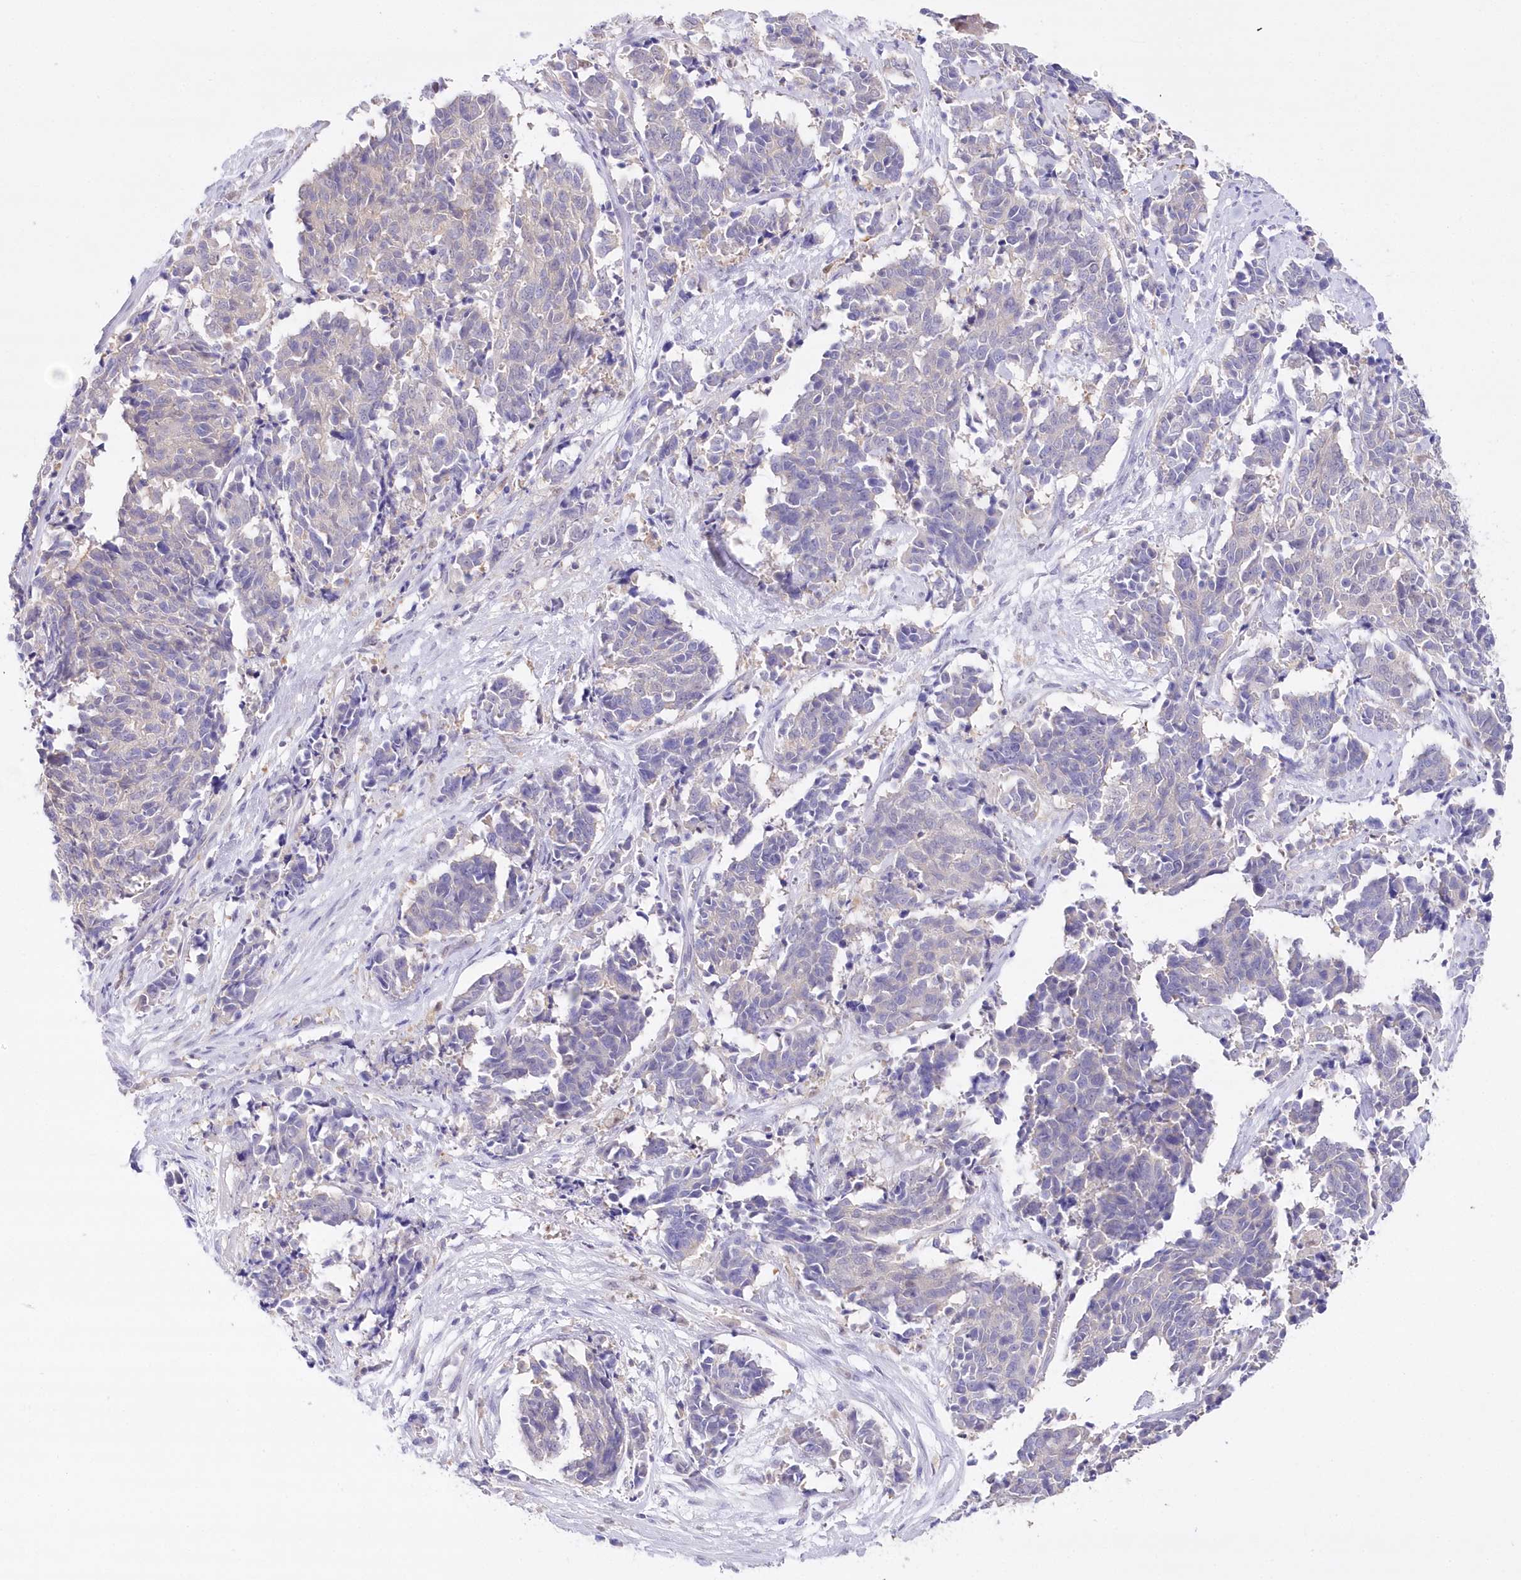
{"staining": {"intensity": "negative", "quantity": "none", "location": "none"}, "tissue": "cervical cancer", "cell_type": "Tumor cells", "image_type": "cancer", "snomed": [{"axis": "morphology", "description": "Normal tissue, NOS"}, {"axis": "morphology", "description": "Squamous cell carcinoma, NOS"}, {"axis": "topography", "description": "Cervix"}], "caption": "This is a photomicrograph of IHC staining of cervical cancer, which shows no positivity in tumor cells.", "gene": "UBA6", "patient": {"sex": "female", "age": 35}}